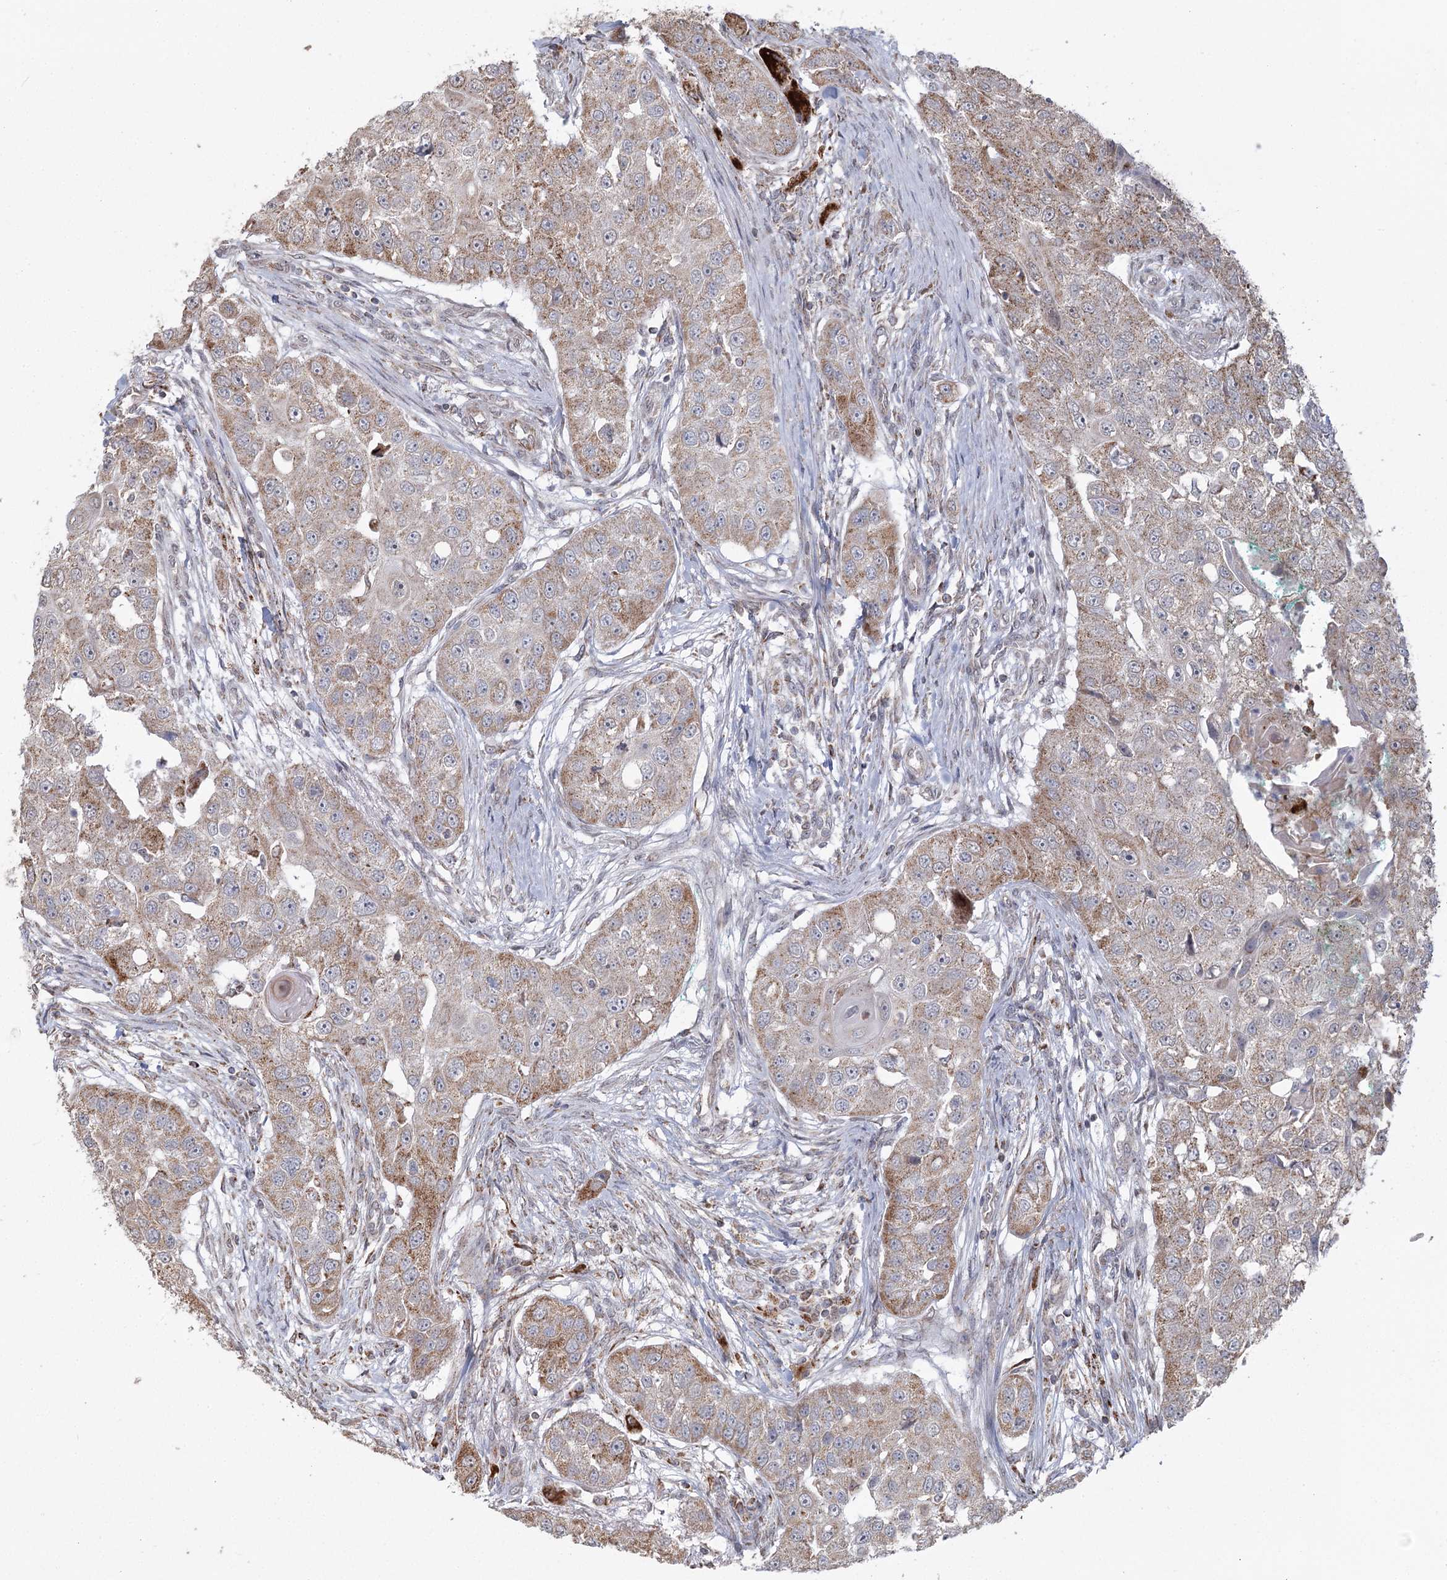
{"staining": {"intensity": "weak", "quantity": ">75%", "location": "cytoplasmic/membranous"}, "tissue": "head and neck cancer", "cell_type": "Tumor cells", "image_type": "cancer", "snomed": [{"axis": "morphology", "description": "Normal tissue, NOS"}, {"axis": "morphology", "description": "Squamous cell carcinoma, NOS"}, {"axis": "topography", "description": "Skeletal muscle"}, {"axis": "topography", "description": "Head-Neck"}], "caption": "Immunohistochemical staining of human head and neck cancer (squamous cell carcinoma) displays weak cytoplasmic/membranous protein positivity in about >75% of tumor cells.", "gene": "LACTB", "patient": {"sex": "male", "age": 51}}